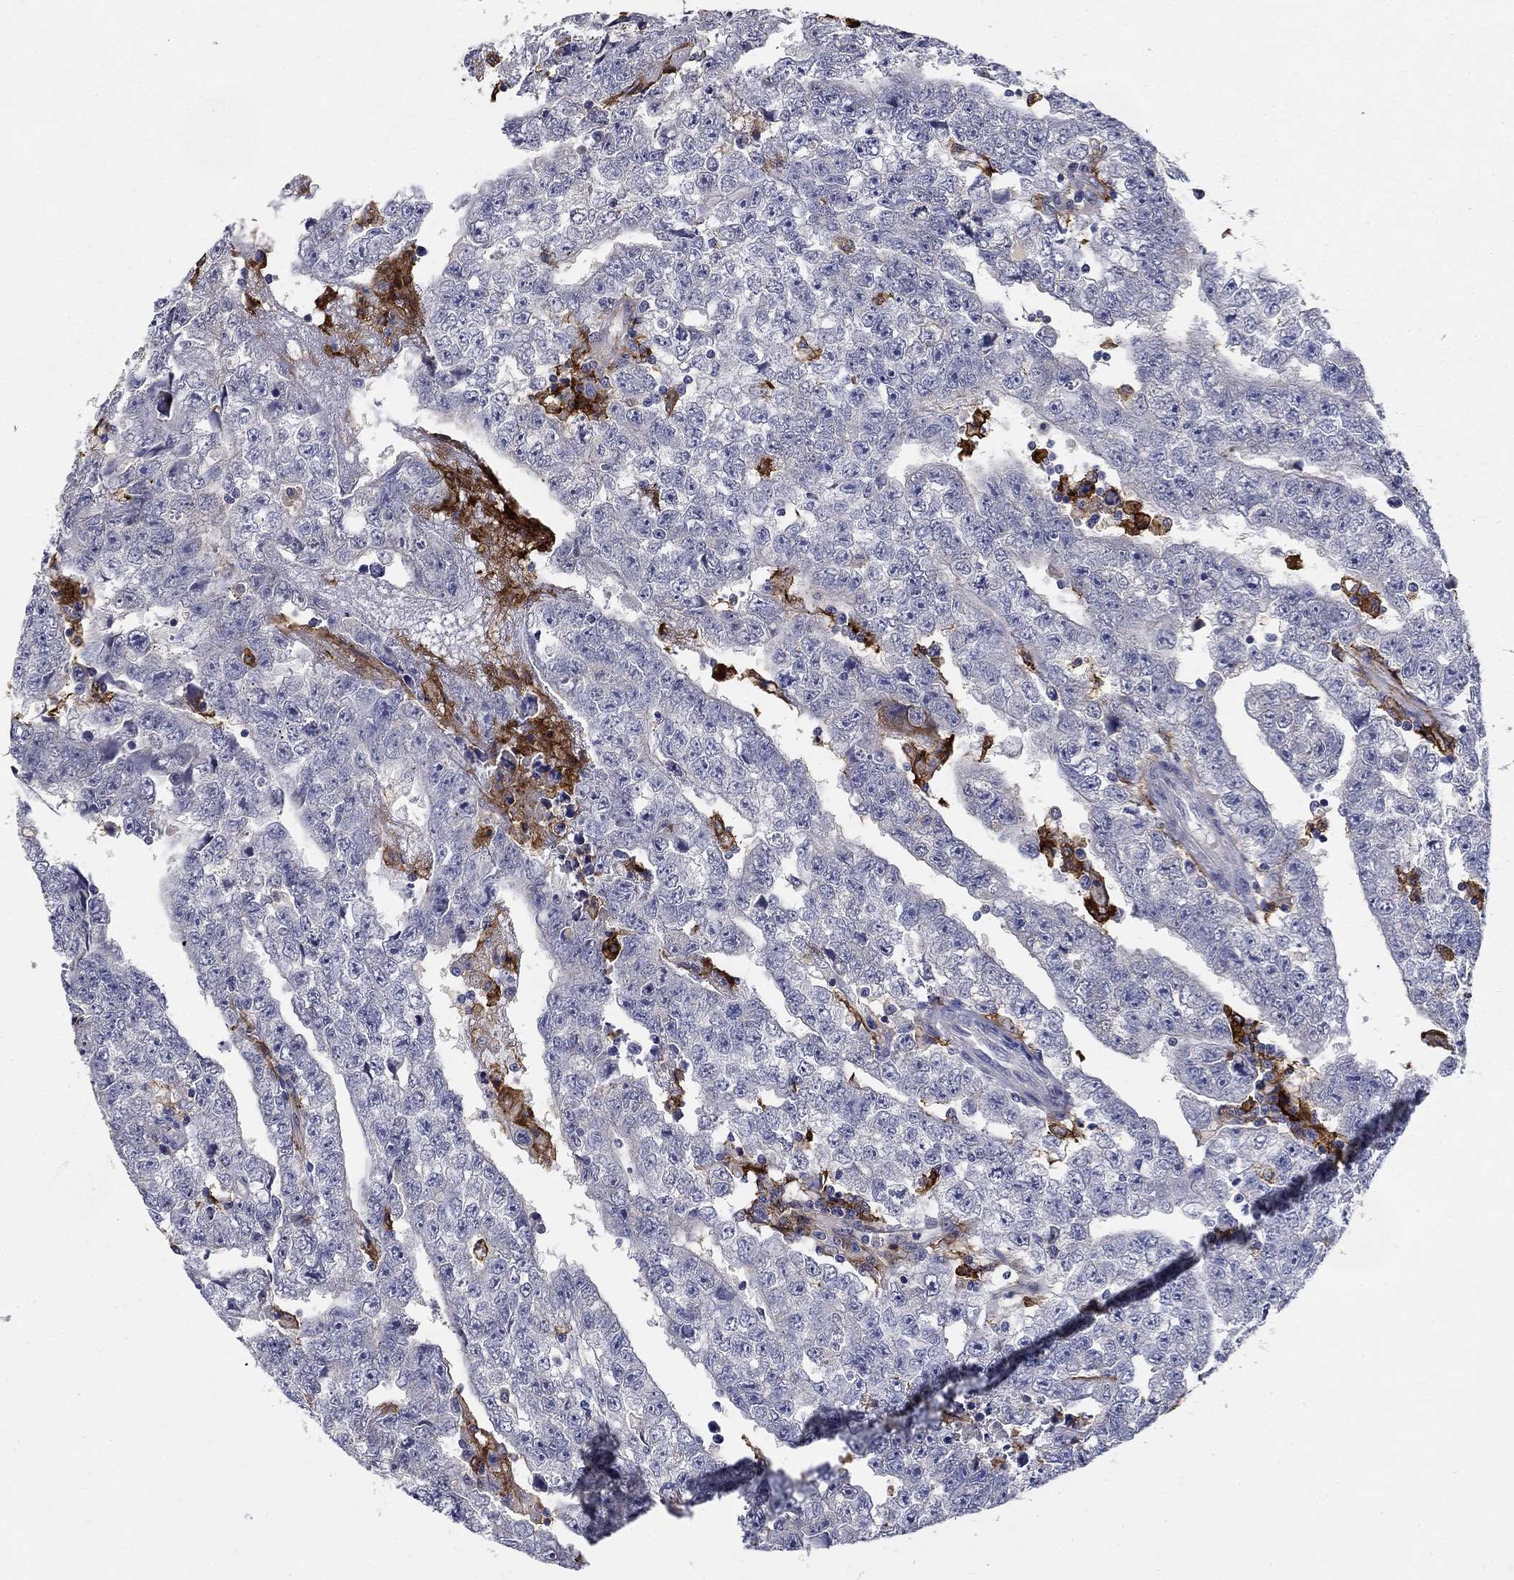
{"staining": {"intensity": "negative", "quantity": "none", "location": "none"}, "tissue": "testis cancer", "cell_type": "Tumor cells", "image_type": "cancer", "snomed": [{"axis": "morphology", "description": "Carcinoma, Embryonal, NOS"}, {"axis": "topography", "description": "Testis"}], "caption": "An image of human embryonal carcinoma (testis) is negative for staining in tumor cells.", "gene": "CD274", "patient": {"sex": "male", "age": 25}}